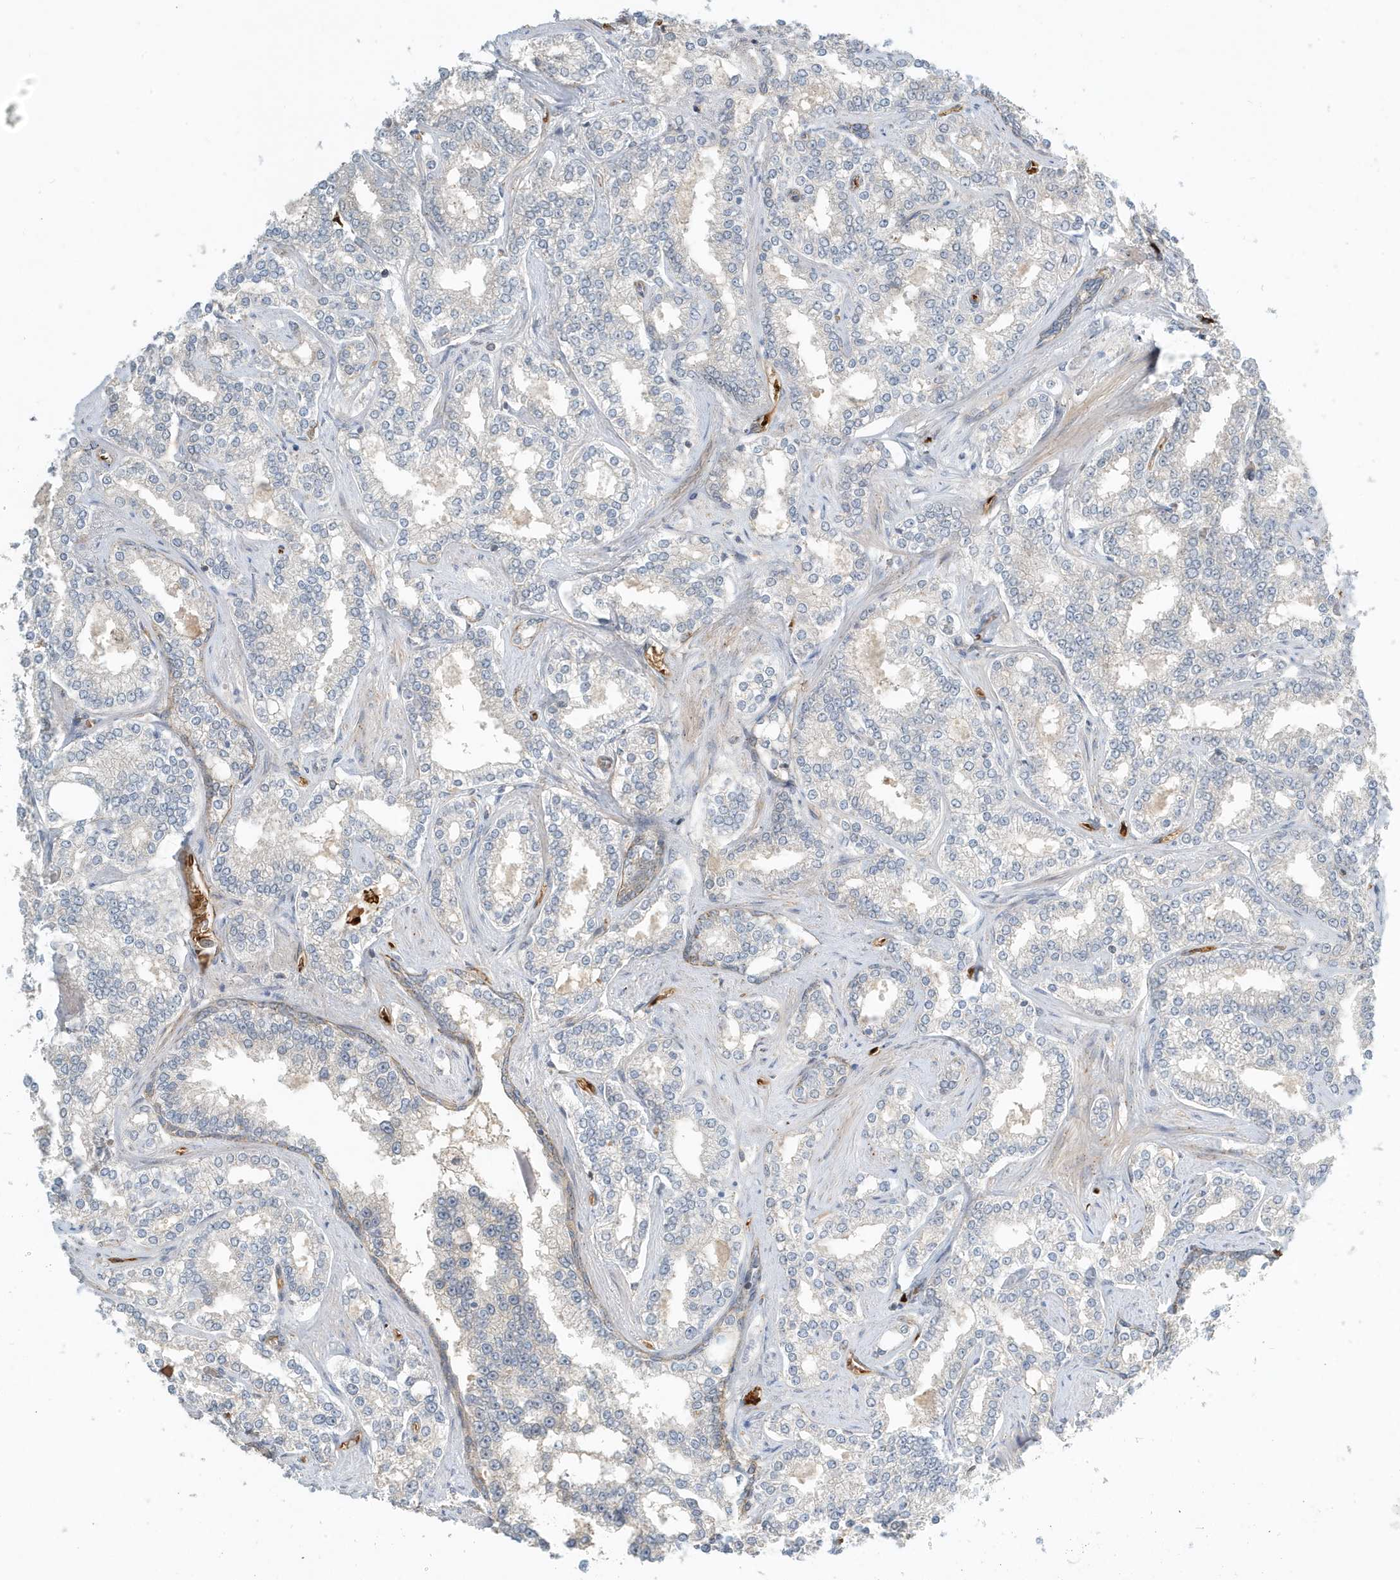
{"staining": {"intensity": "negative", "quantity": "none", "location": "none"}, "tissue": "prostate cancer", "cell_type": "Tumor cells", "image_type": "cancer", "snomed": [{"axis": "morphology", "description": "Normal tissue, NOS"}, {"axis": "morphology", "description": "Adenocarcinoma, High grade"}, {"axis": "topography", "description": "Prostate"}], "caption": "Human prostate high-grade adenocarcinoma stained for a protein using immunohistochemistry displays no expression in tumor cells.", "gene": "FYCO1", "patient": {"sex": "male", "age": 83}}